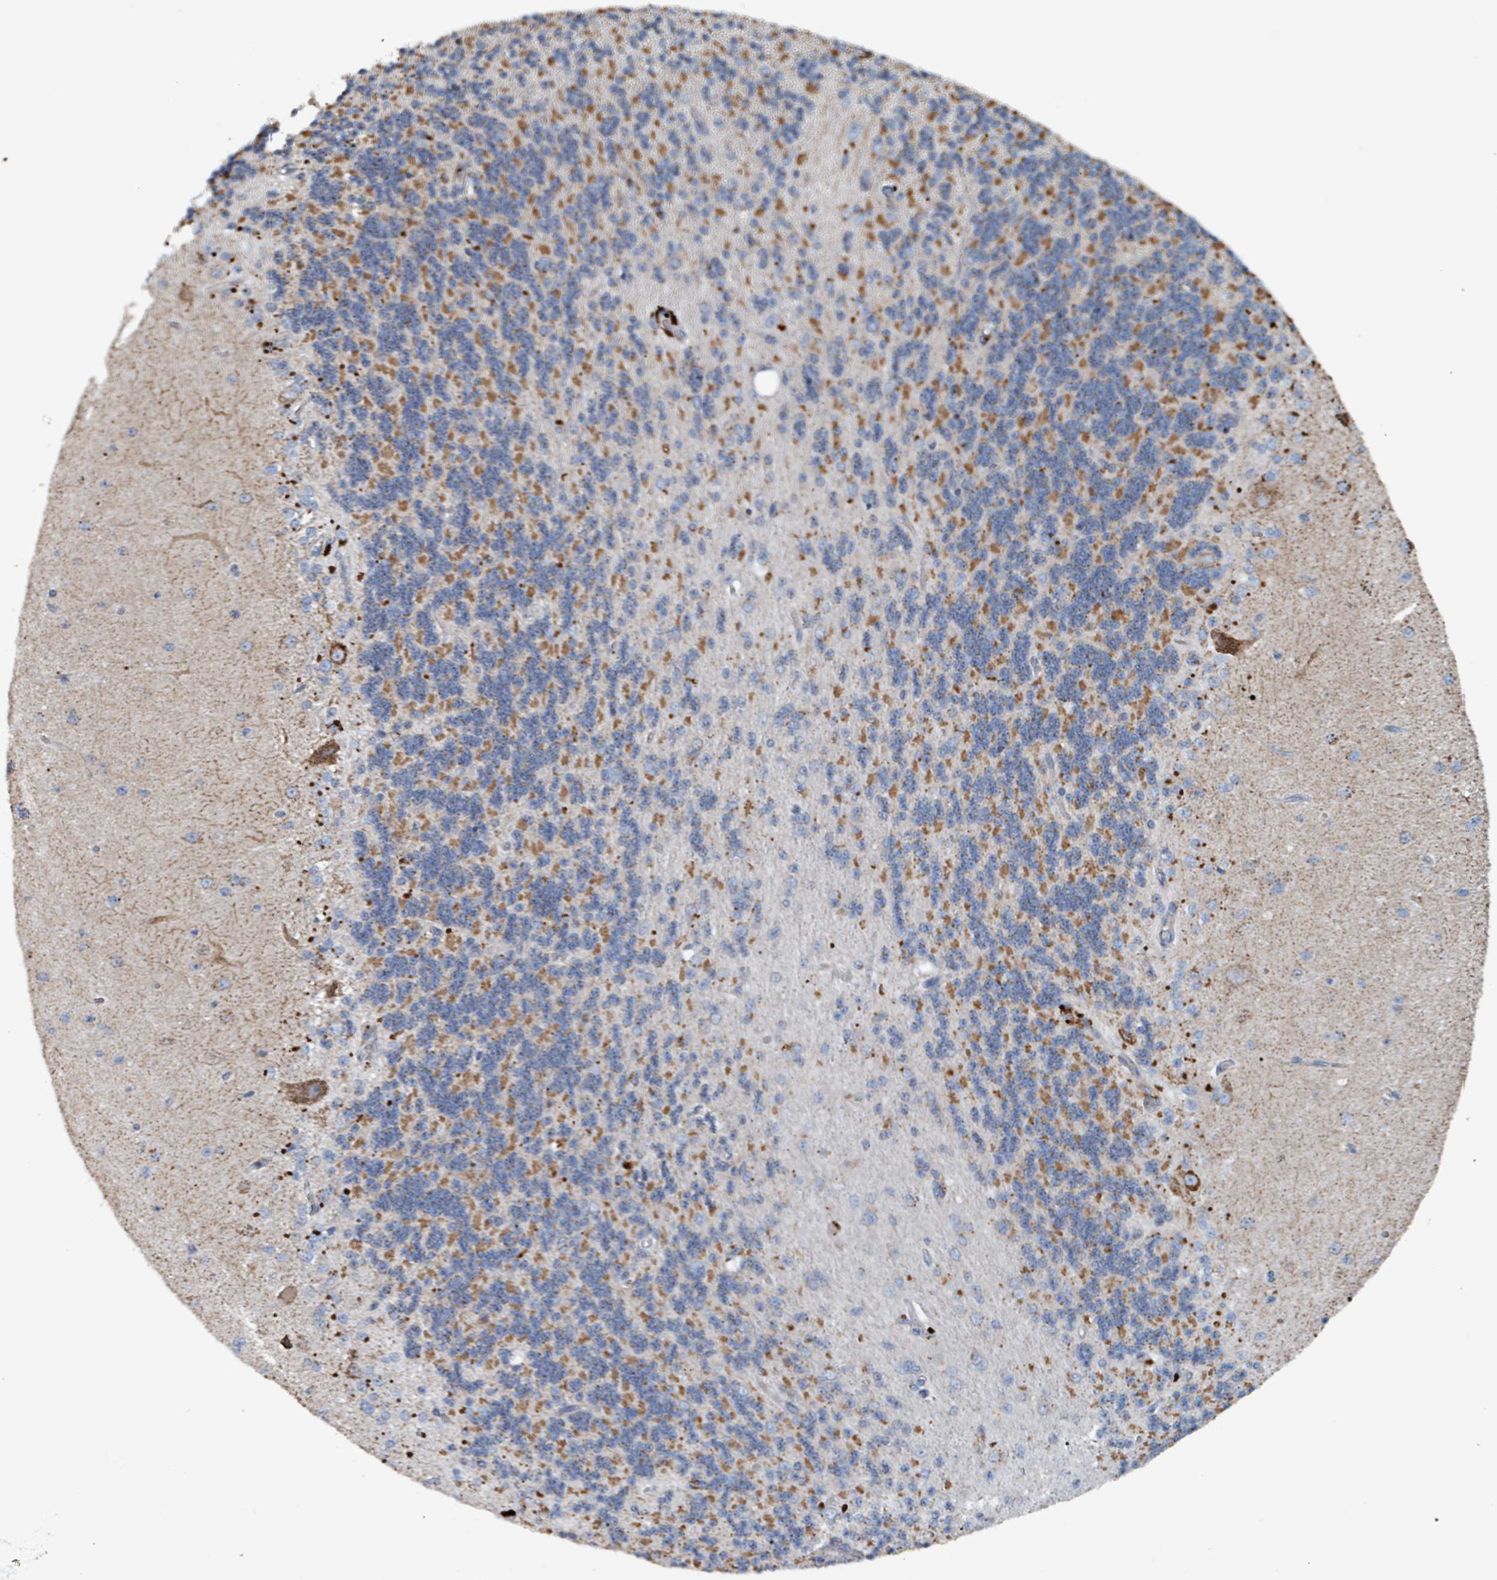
{"staining": {"intensity": "moderate", "quantity": "25%-75%", "location": "cytoplasmic/membranous"}, "tissue": "cerebellum", "cell_type": "Cells in granular layer", "image_type": "normal", "snomed": [{"axis": "morphology", "description": "Normal tissue, NOS"}, {"axis": "topography", "description": "Cerebellum"}], "caption": "Cells in granular layer exhibit moderate cytoplasmic/membranous expression in about 25%-75% of cells in benign cerebellum. (brown staining indicates protein expression, while blue staining denotes nuclei).", "gene": "ABHD18", "patient": {"sex": "female", "age": 29}}